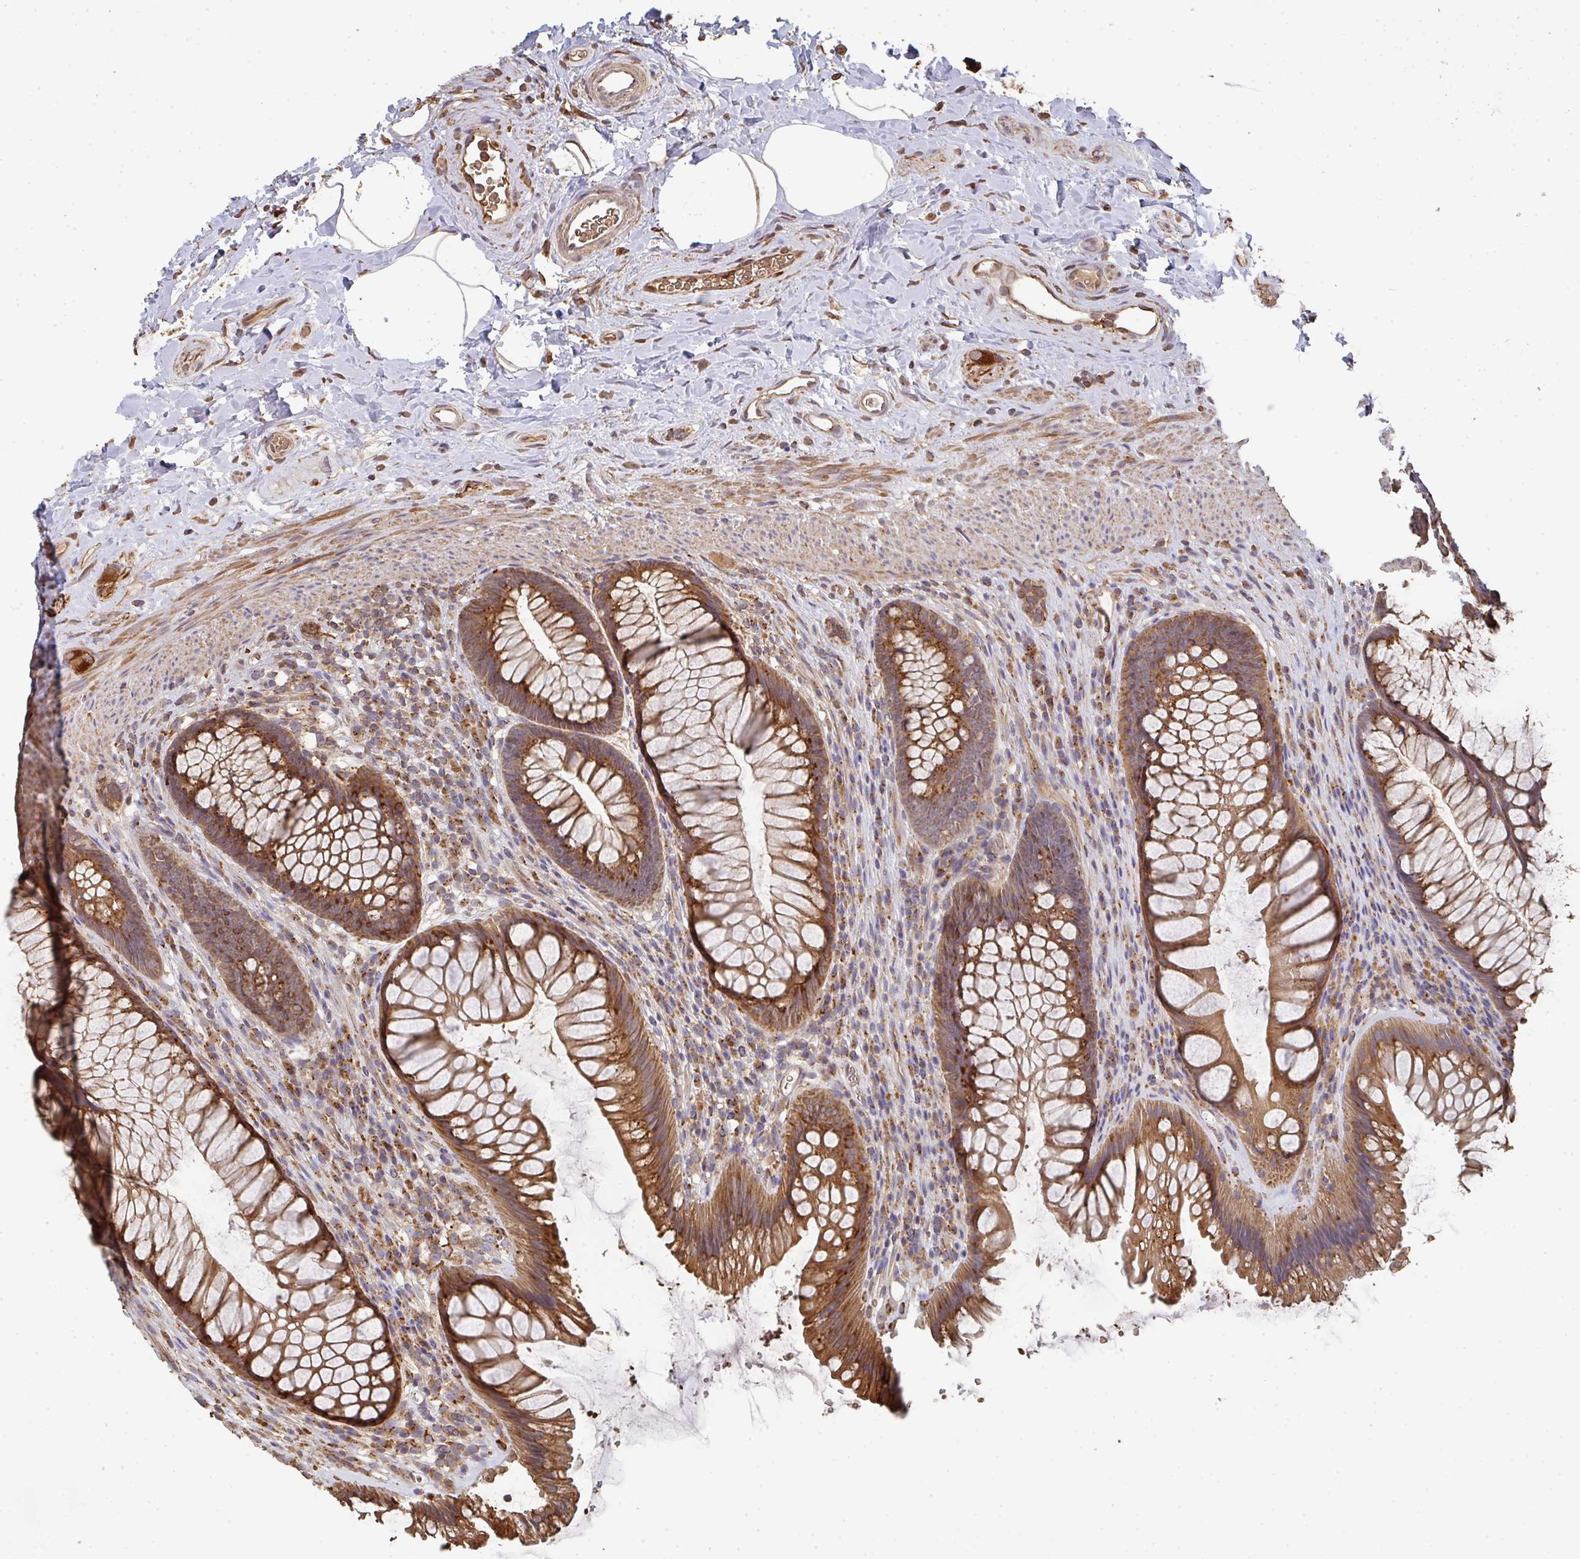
{"staining": {"intensity": "moderate", "quantity": ">75%", "location": "cytoplasmic/membranous"}, "tissue": "rectum", "cell_type": "Glandular cells", "image_type": "normal", "snomed": [{"axis": "morphology", "description": "Normal tissue, NOS"}, {"axis": "topography", "description": "Rectum"}], "caption": "Immunohistochemical staining of benign human rectum exhibits moderate cytoplasmic/membranous protein positivity in about >75% of glandular cells.", "gene": "POLG", "patient": {"sex": "male", "age": 53}}